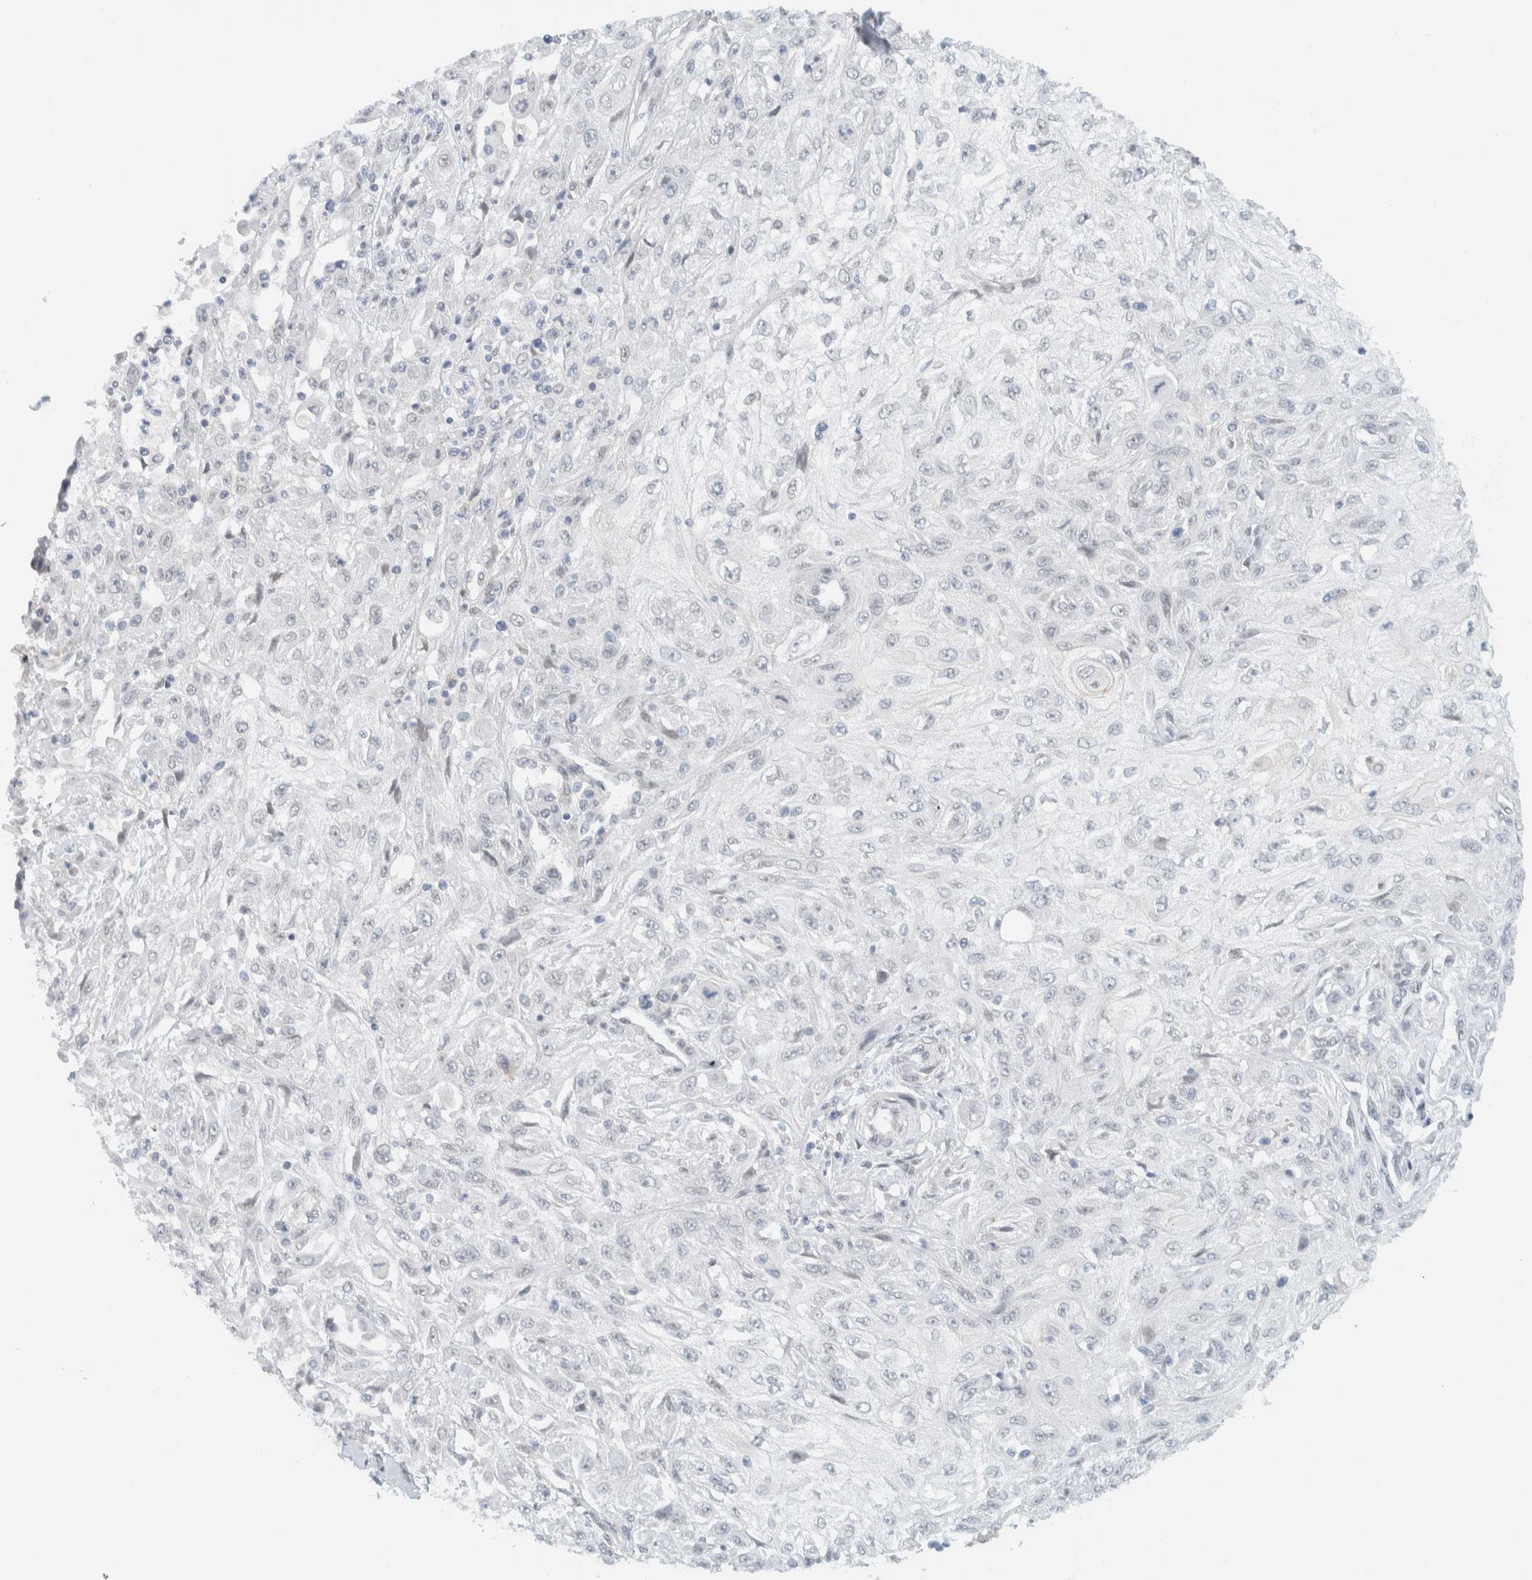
{"staining": {"intensity": "negative", "quantity": "none", "location": "none"}, "tissue": "skin cancer", "cell_type": "Tumor cells", "image_type": "cancer", "snomed": [{"axis": "morphology", "description": "Squamous cell carcinoma, NOS"}, {"axis": "morphology", "description": "Squamous cell carcinoma, metastatic, NOS"}, {"axis": "topography", "description": "Skin"}, {"axis": "topography", "description": "Lymph node"}], "caption": "Histopathology image shows no protein expression in tumor cells of metastatic squamous cell carcinoma (skin) tissue. (Immunohistochemistry (ihc), brightfield microscopy, high magnification).", "gene": "C1QTNF12", "patient": {"sex": "male", "age": 75}}